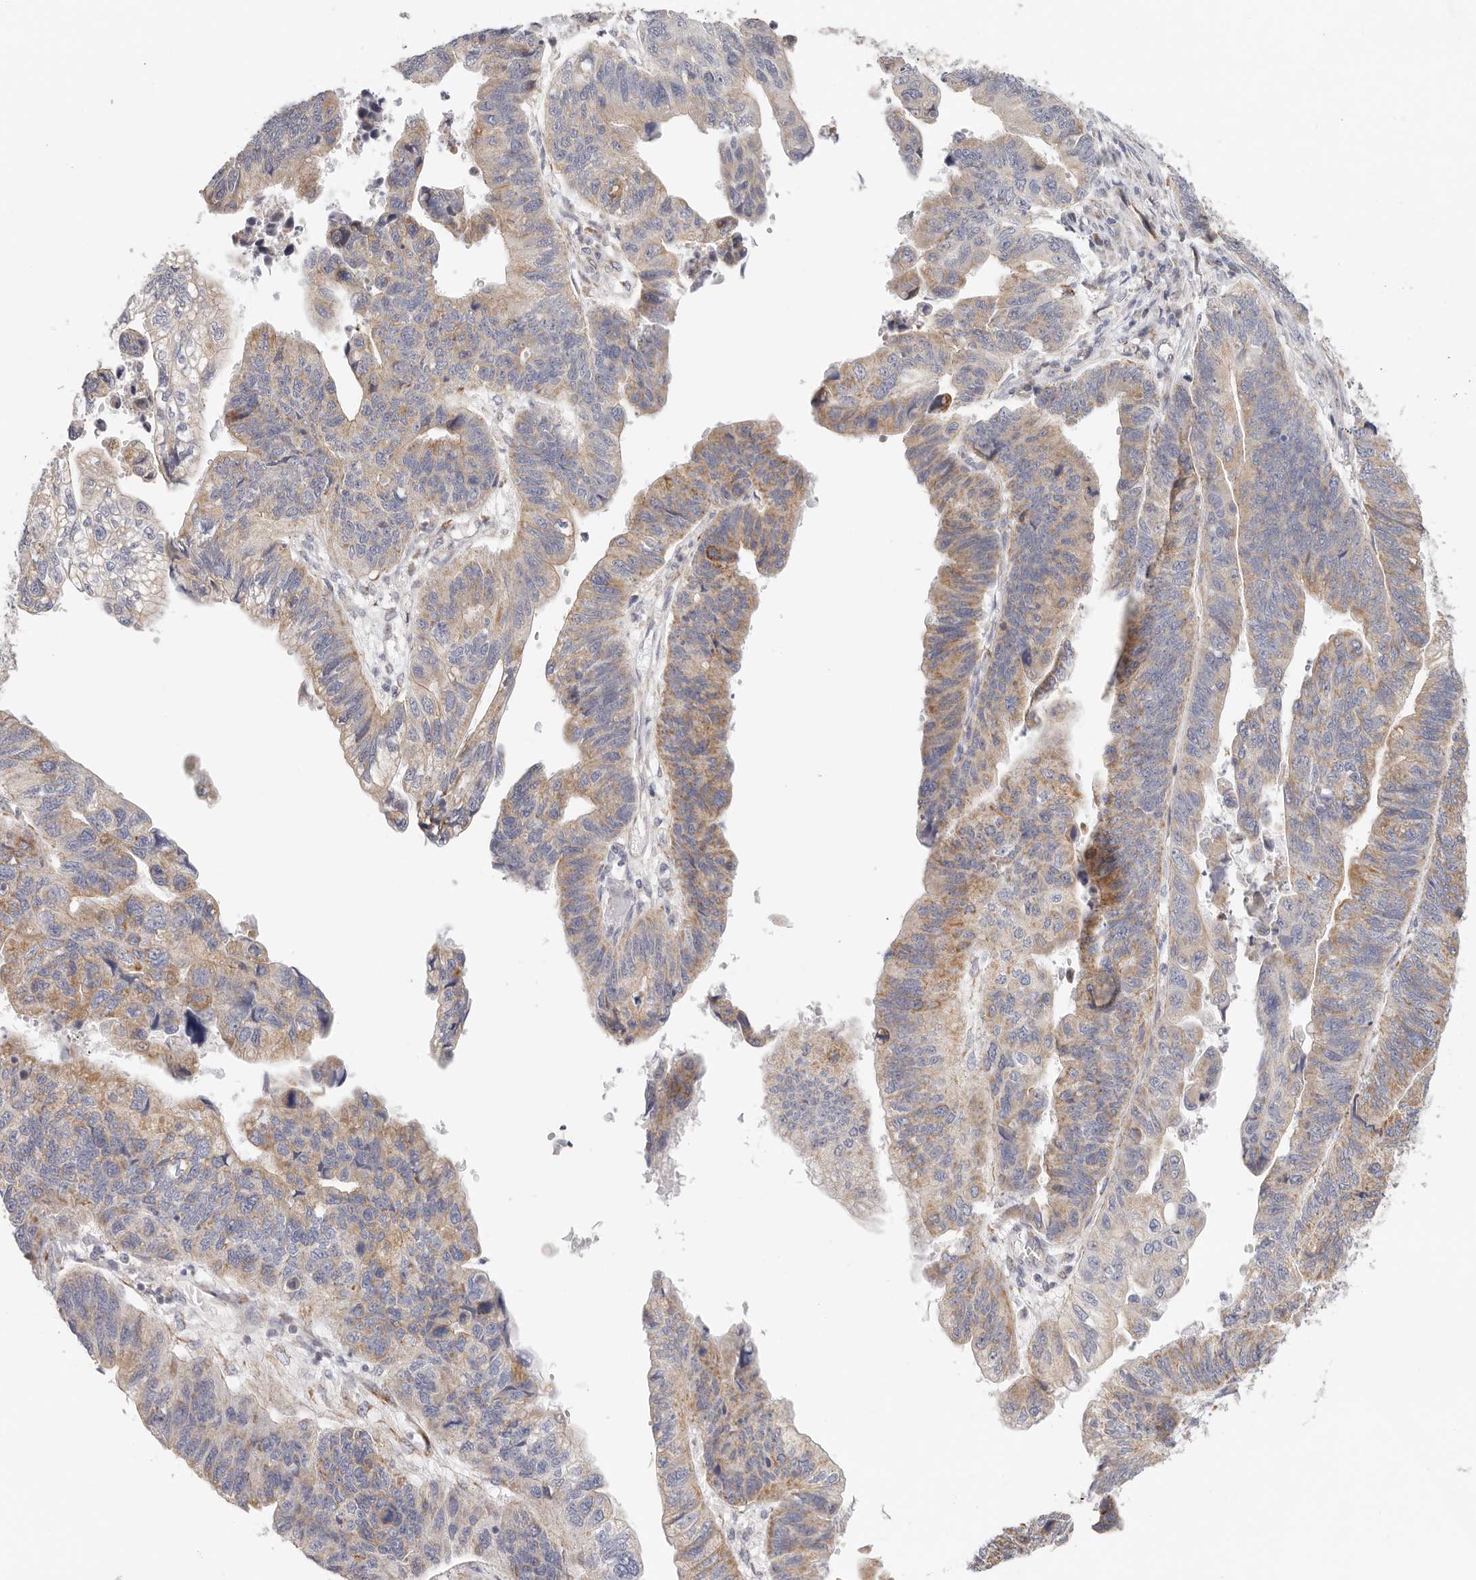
{"staining": {"intensity": "moderate", "quantity": ">75%", "location": "cytoplasmic/membranous"}, "tissue": "stomach cancer", "cell_type": "Tumor cells", "image_type": "cancer", "snomed": [{"axis": "morphology", "description": "Adenocarcinoma, NOS"}, {"axis": "topography", "description": "Stomach"}], "caption": "Immunohistochemistry (IHC) micrograph of stomach cancer (adenocarcinoma) stained for a protein (brown), which shows medium levels of moderate cytoplasmic/membranous staining in approximately >75% of tumor cells.", "gene": "AFDN", "patient": {"sex": "male", "age": 59}}